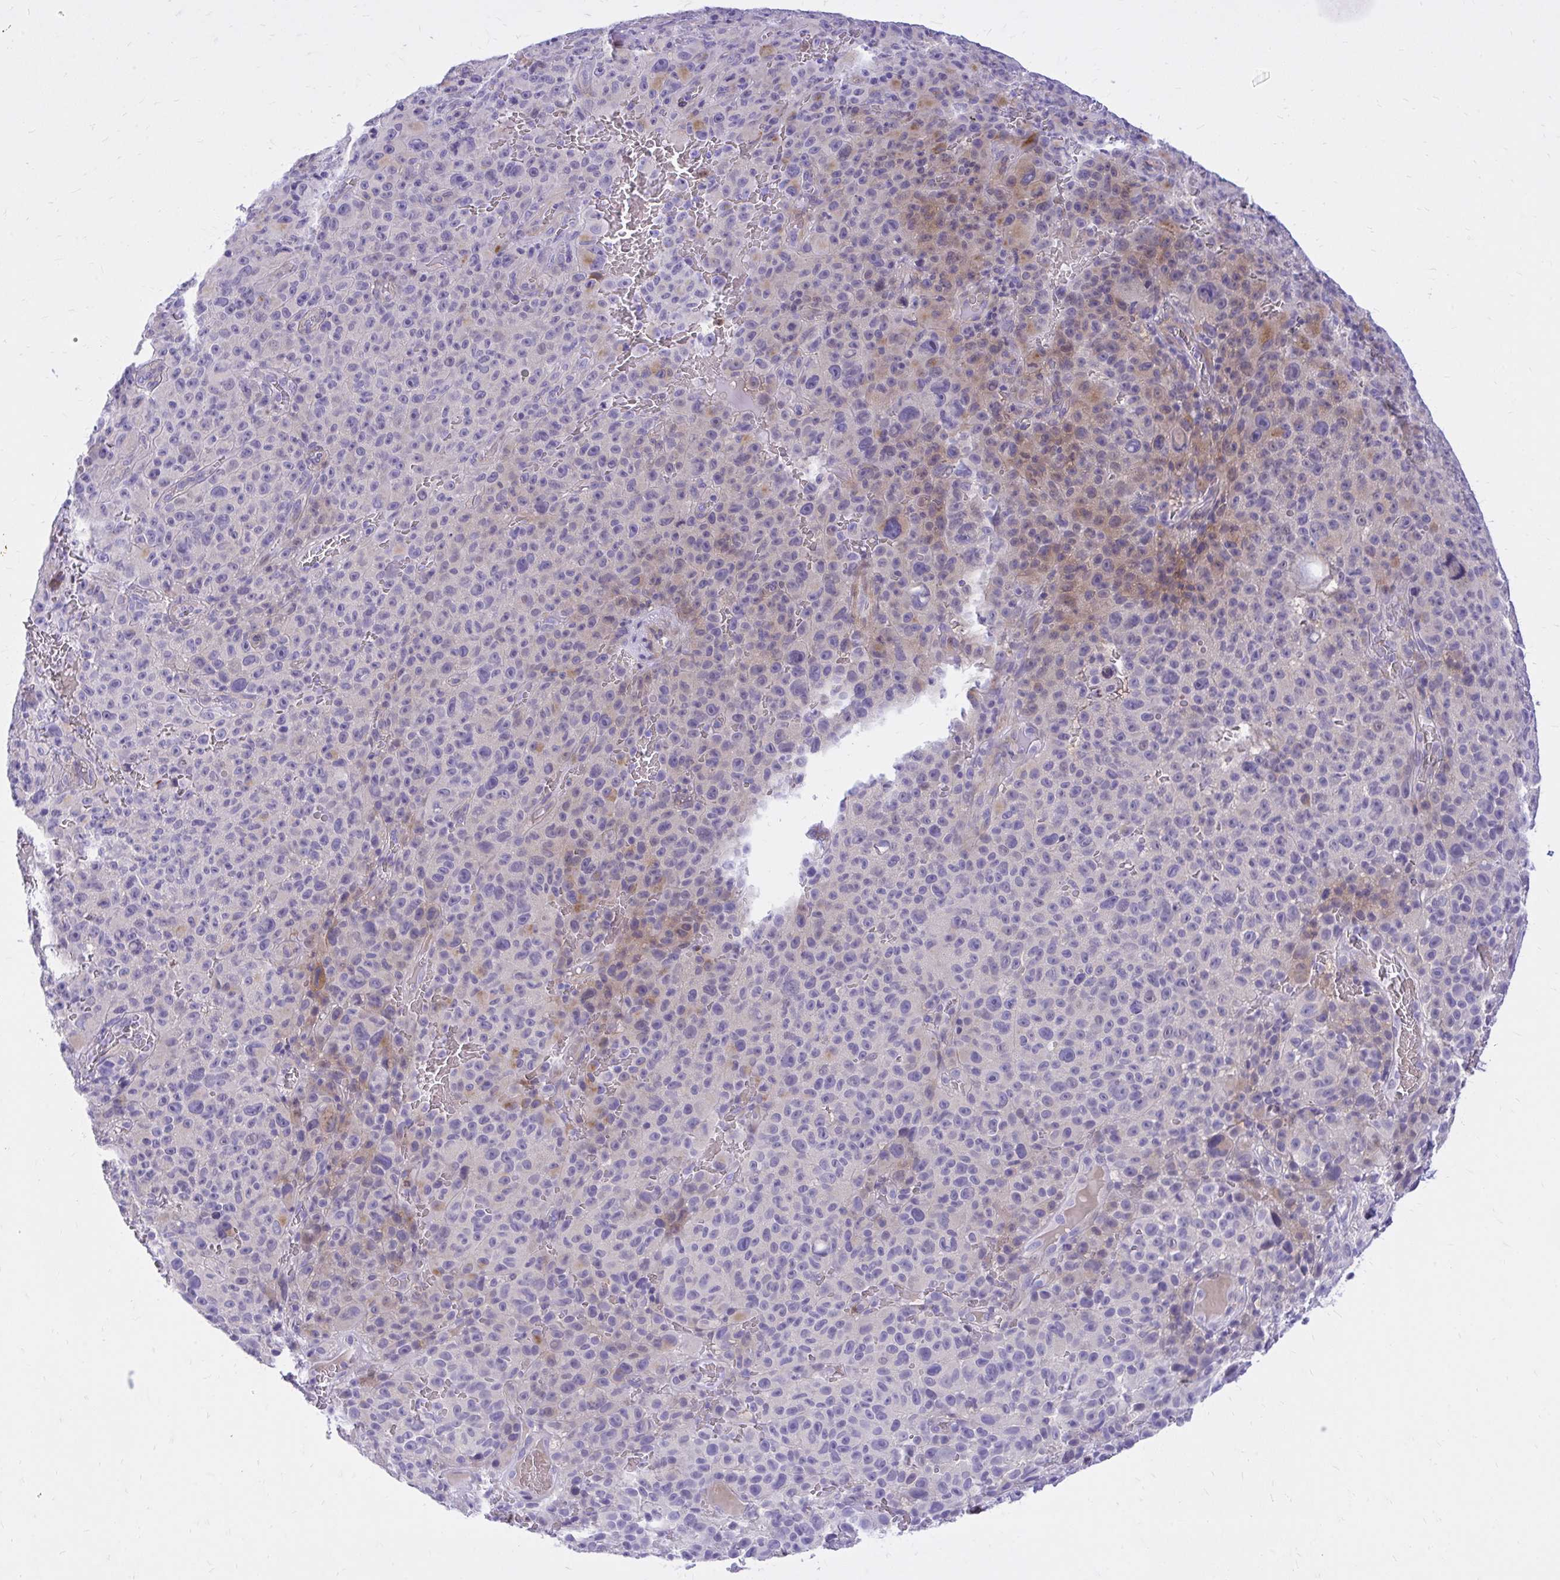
{"staining": {"intensity": "weak", "quantity": "<25%", "location": "cytoplasmic/membranous"}, "tissue": "melanoma", "cell_type": "Tumor cells", "image_type": "cancer", "snomed": [{"axis": "morphology", "description": "Malignant melanoma, NOS"}, {"axis": "topography", "description": "Skin"}], "caption": "IHC of melanoma shows no positivity in tumor cells. The staining is performed using DAB (3,3'-diaminobenzidine) brown chromogen with nuclei counter-stained in using hematoxylin.", "gene": "ADAMTSL1", "patient": {"sex": "female", "age": 82}}